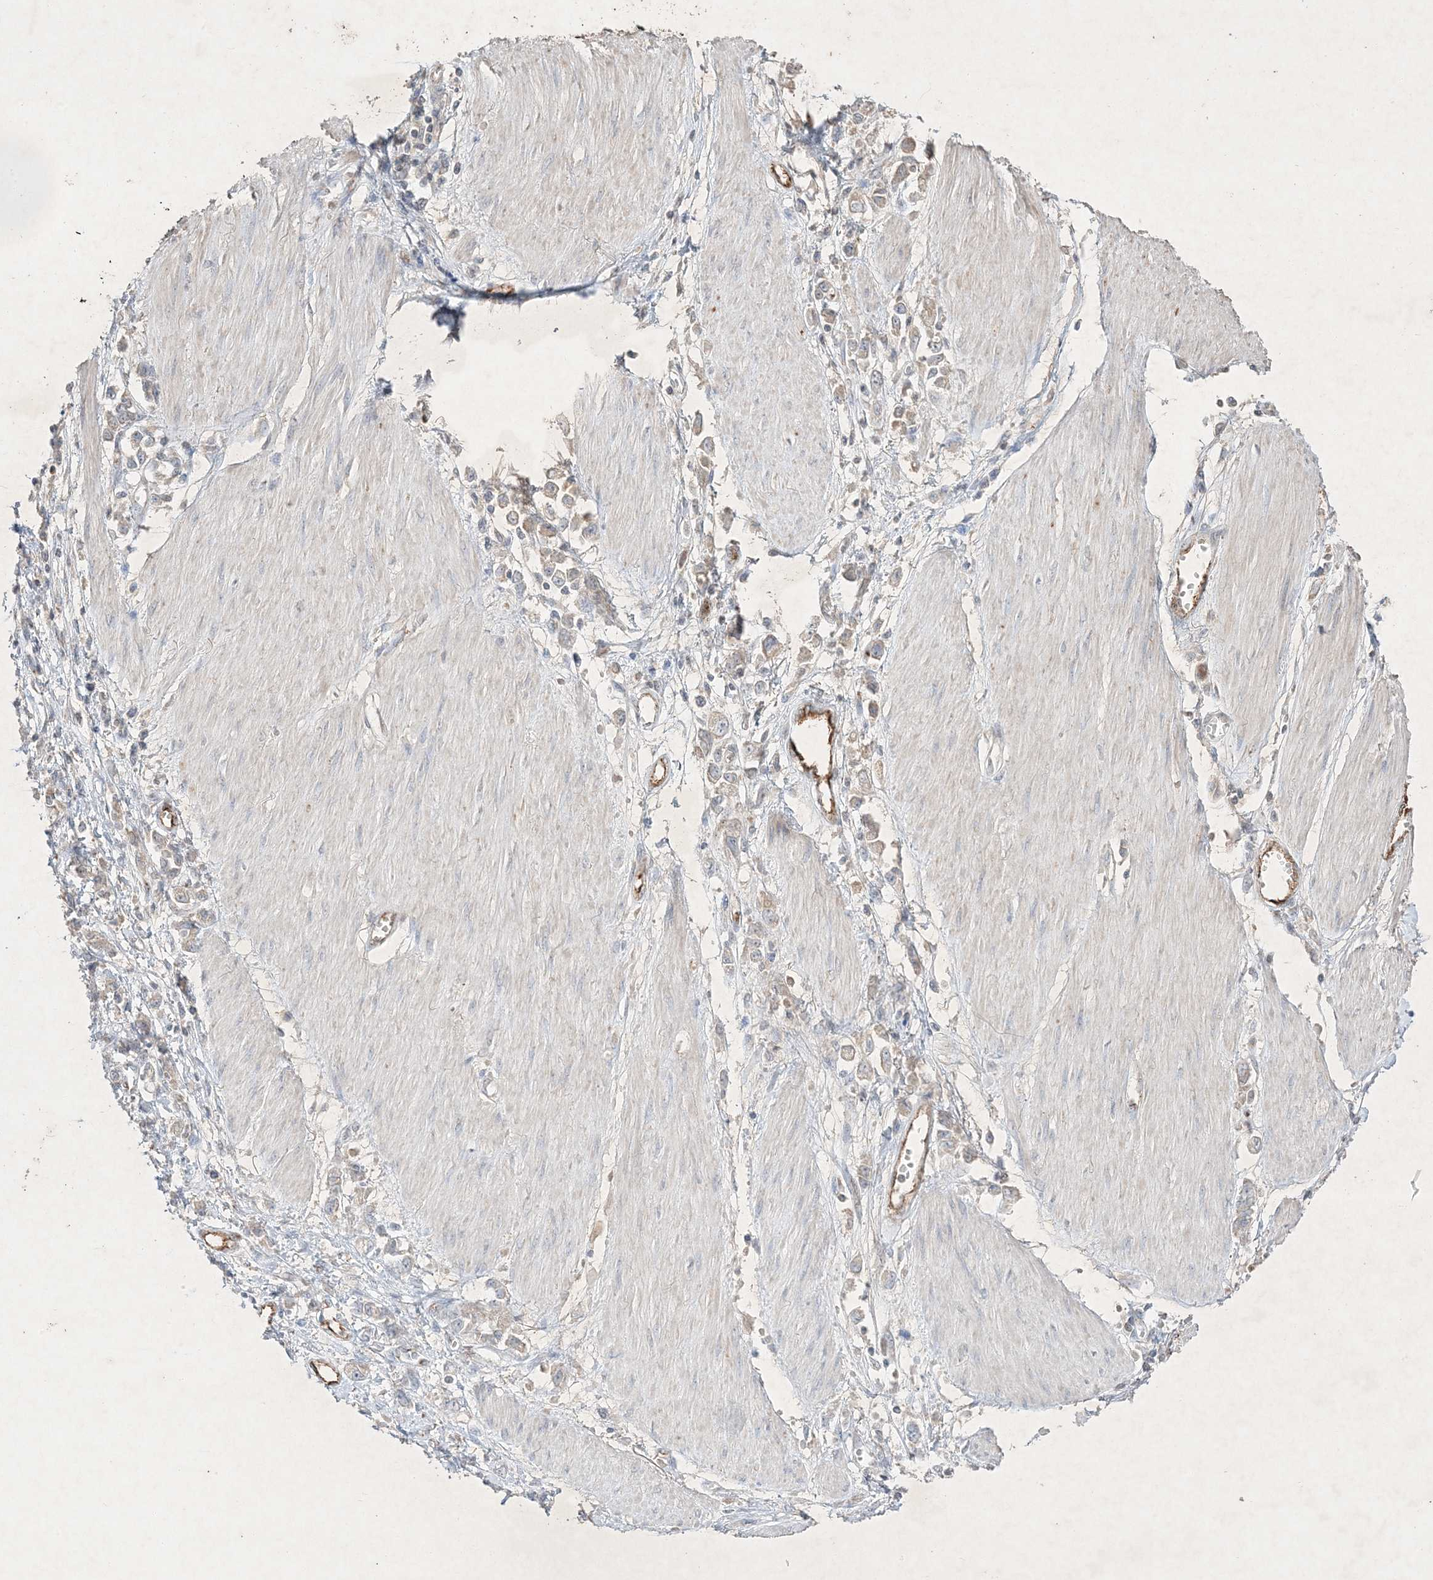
{"staining": {"intensity": "negative", "quantity": "none", "location": "none"}, "tissue": "stomach cancer", "cell_type": "Tumor cells", "image_type": "cancer", "snomed": [{"axis": "morphology", "description": "Adenocarcinoma, NOS"}, {"axis": "topography", "description": "Stomach"}], "caption": "A micrograph of human stomach adenocarcinoma is negative for staining in tumor cells.", "gene": "PRSS36", "patient": {"sex": "female", "age": 76}}